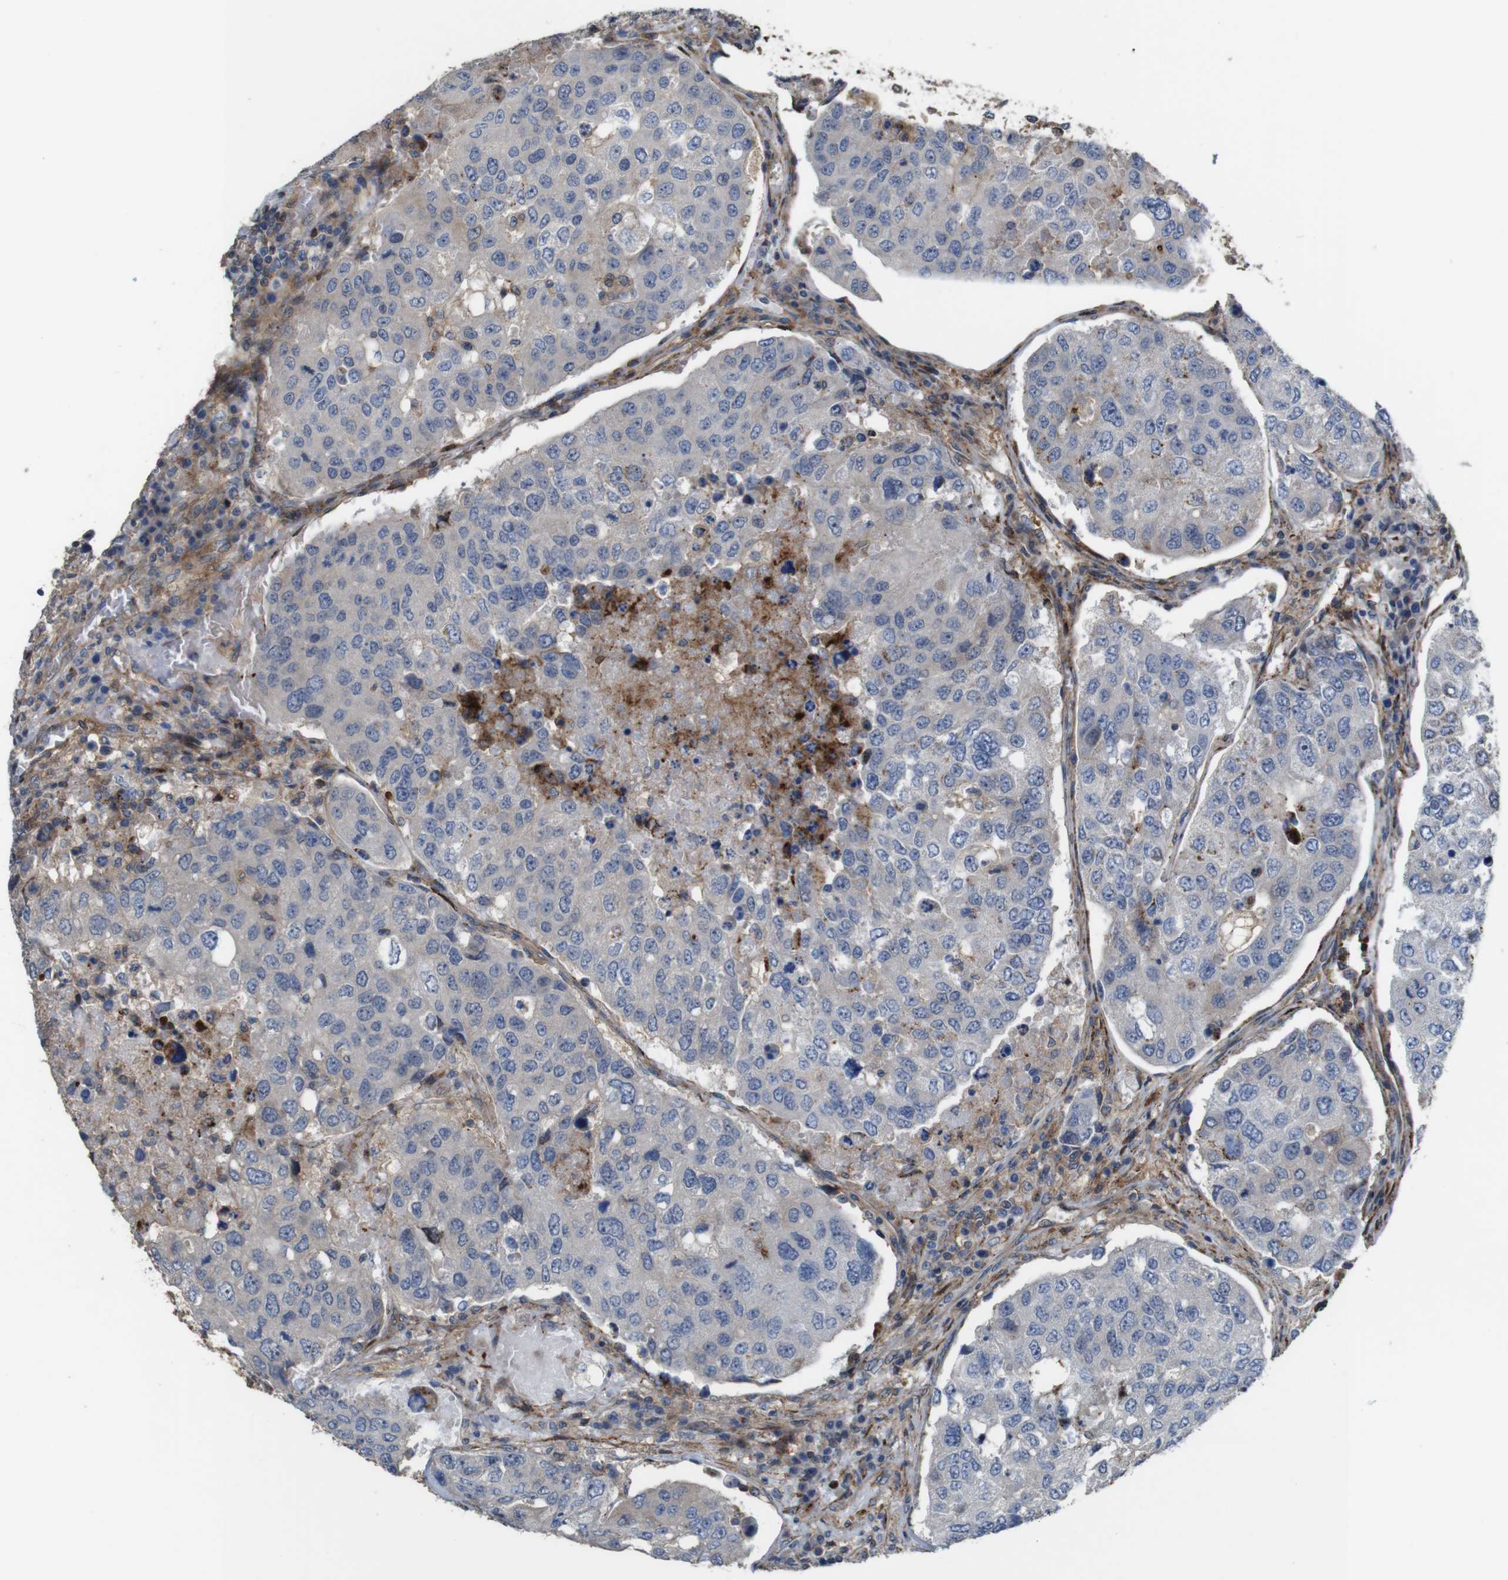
{"staining": {"intensity": "negative", "quantity": "none", "location": "none"}, "tissue": "urothelial cancer", "cell_type": "Tumor cells", "image_type": "cancer", "snomed": [{"axis": "morphology", "description": "Urothelial carcinoma, High grade"}, {"axis": "topography", "description": "Lymph node"}, {"axis": "topography", "description": "Urinary bladder"}], "caption": "An IHC photomicrograph of urothelial cancer is shown. There is no staining in tumor cells of urothelial cancer.", "gene": "PCOLCE2", "patient": {"sex": "male", "age": 51}}